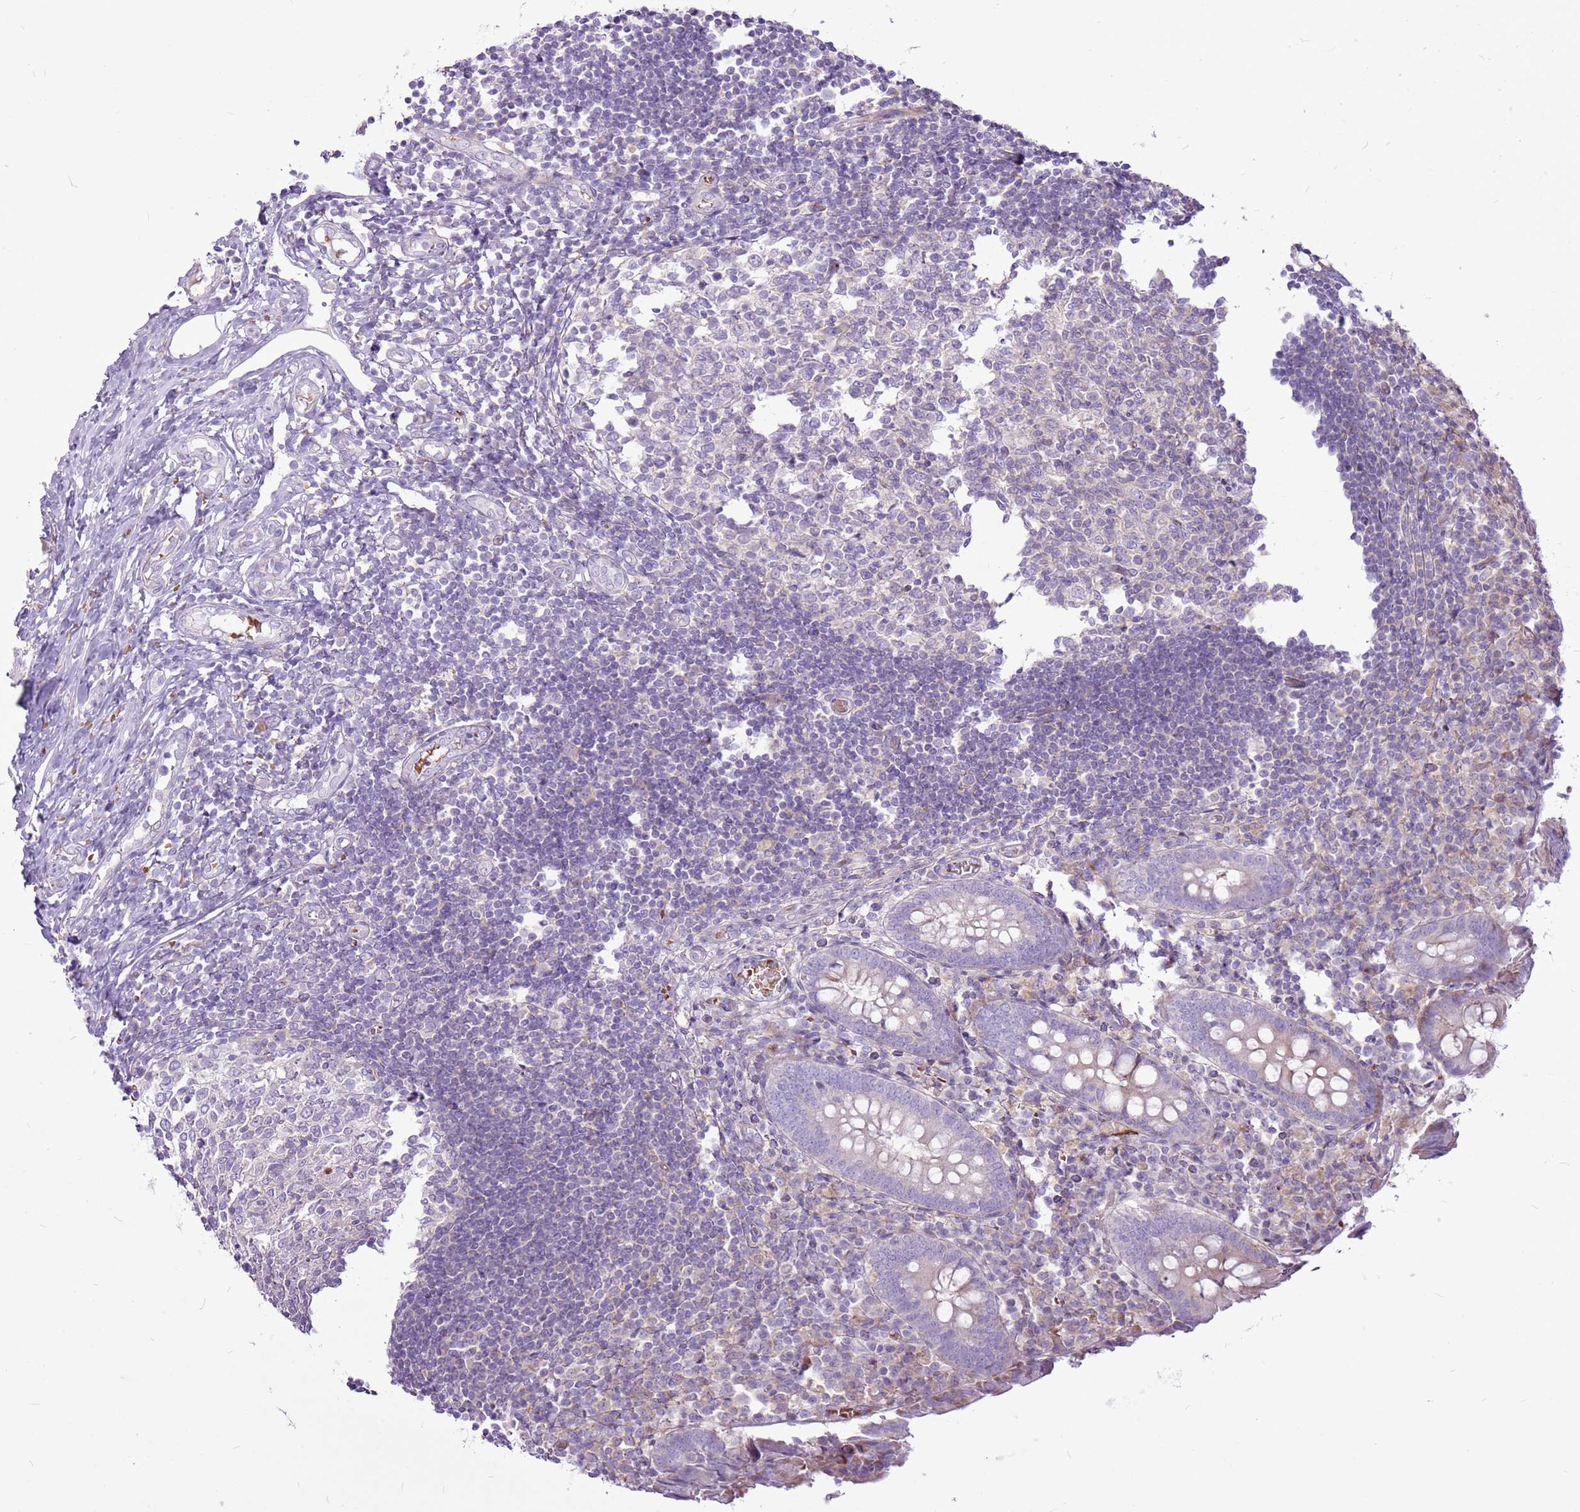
{"staining": {"intensity": "negative", "quantity": "none", "location": "none"}, "tissue": "appendix", "cell_type": "Glandular cells", "image_type": "normal", "snomed": [{"axis": "morphology", "description": "Normal tissue, NOS"}, {"axis": "topography", "description": "Appendix"}], "caption": "IHC image of benign appendix: appendix stained with DAB shows no significant protein staining in glandular cells. Brightfield microscopy of immunohistochemistry stained with DAB (3,3'-diaminobenzidine) (brown) and hematoxylin (blue), captured at high magnification.", "gene": "CHAC2", "patient": {"sex": "female", "age": 17}}